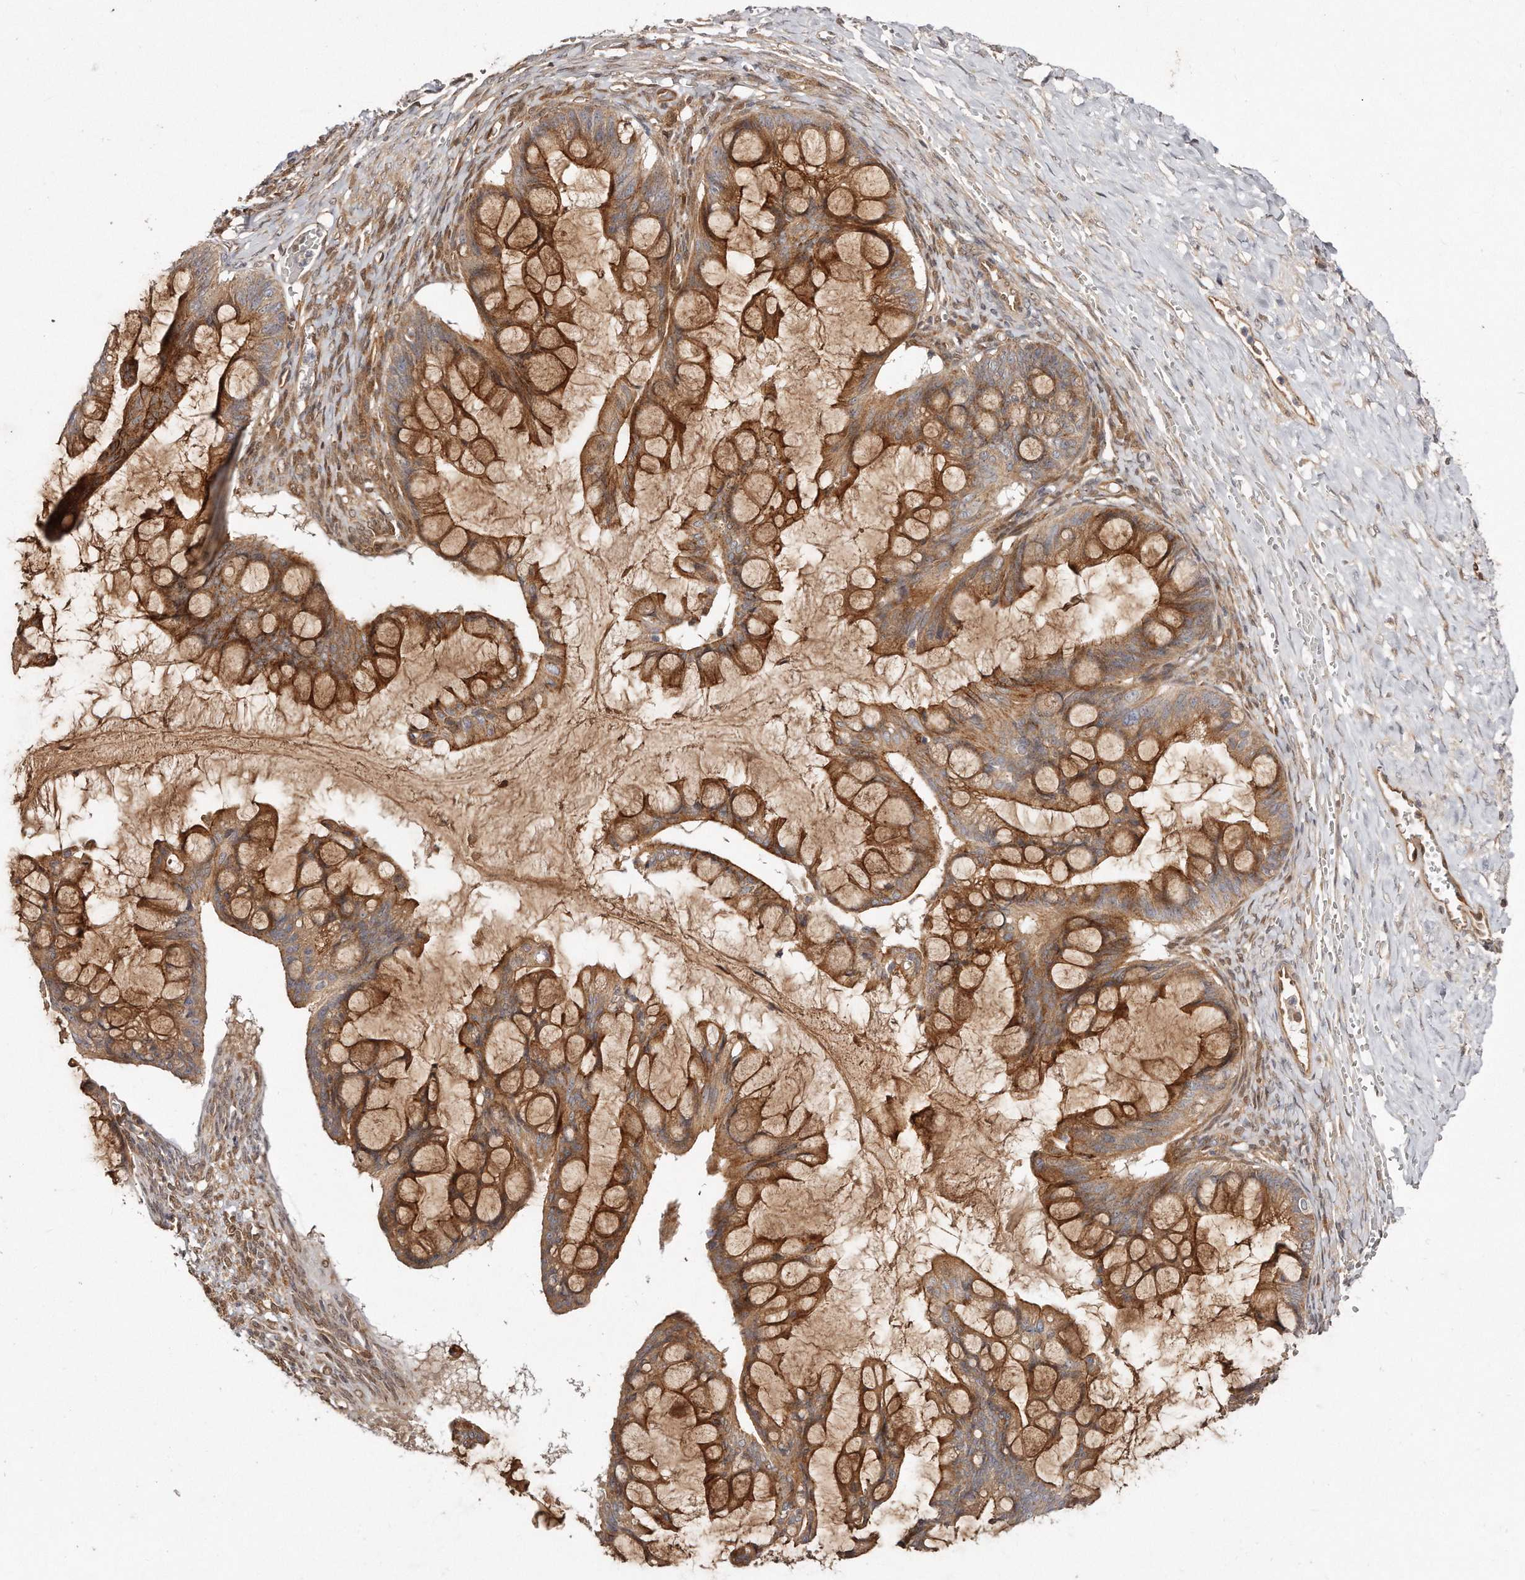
{"staining": {"intensity": "moderate", "quantity": ">75%", "location": "cytoplasmic/membranous"}, "tissue": "ovarian cancer", "cell_type": "Tumor cells", "image_type": "cancer", "snomed": [{"axis": "morphology", "description": "Cystadenocarcinoma, mucinous, NOS"}, {"axis": "topography", "description": "Ovary"}], "caption": "A high-resolution histopathology image shows immunohistochemistry (IHC) staining of ovarian cancer (mucinous cystadenocarcinoma), which shows moderate cytoplasmic/membranous positivity in about >75% of tumor cells.", "gene": "GBP4", "patient": {"sex": "female", "age": 73}}